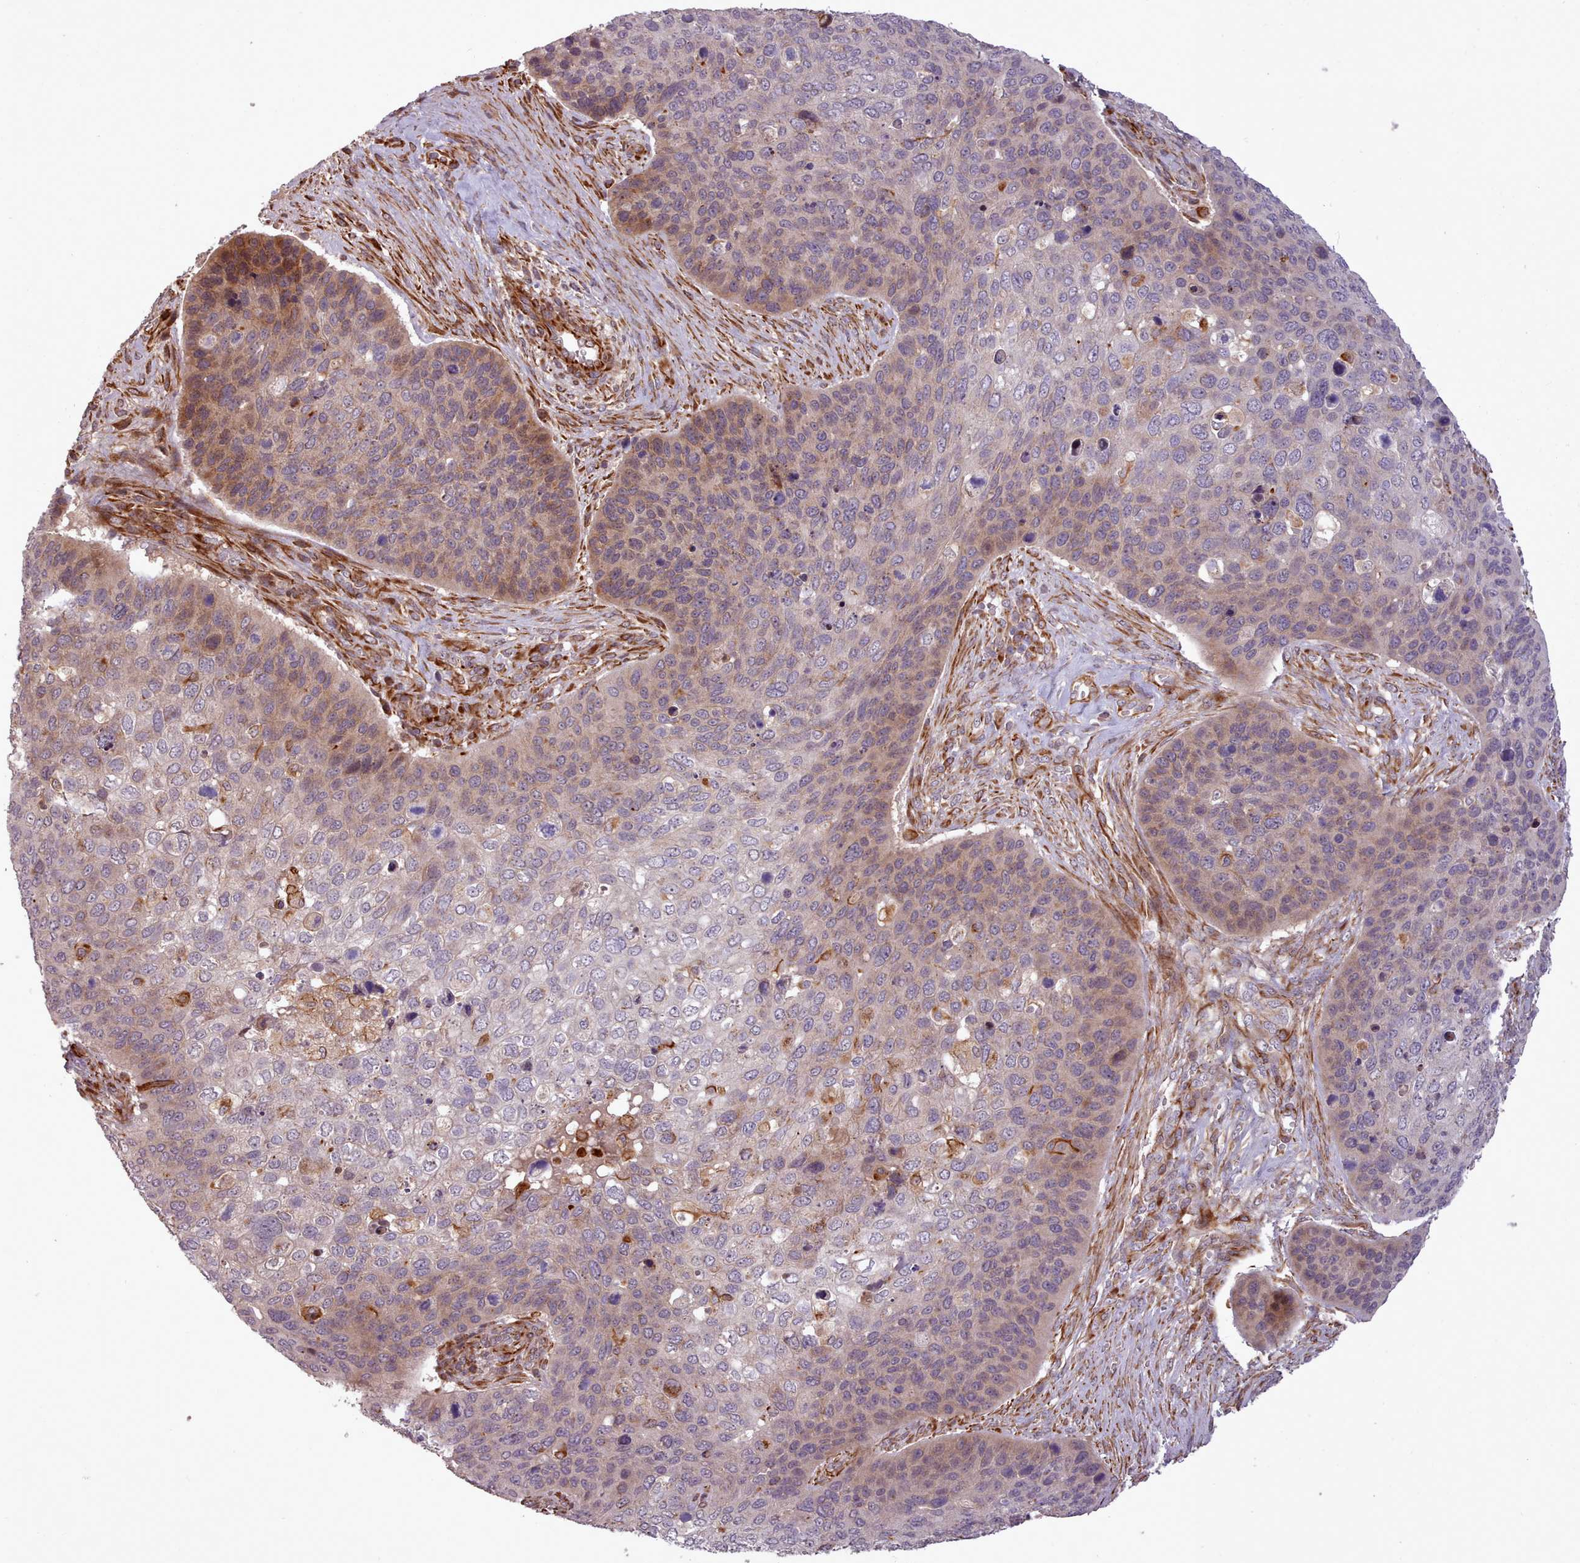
{"staining": {"intensity": "moderate", "quantity": "<25%", "location": "cytoplasmic/membranous"}, "tissue": "skin cancer", "cell_type": "Tumor cells", "image_type": "cancer", "snomed": [{"axis": "morphology", "description": "Basal cell carcinoma"}, {"axis": "topography", "description": "Skin"}], "caption": "Immunohistochemical staining of skin cancer displays low levels of moderate cytoplasmic/membranous expression in about <25% of tumor cells.", "gene": "GBGT1", "patient": {"sex": "female", "age": 74}}